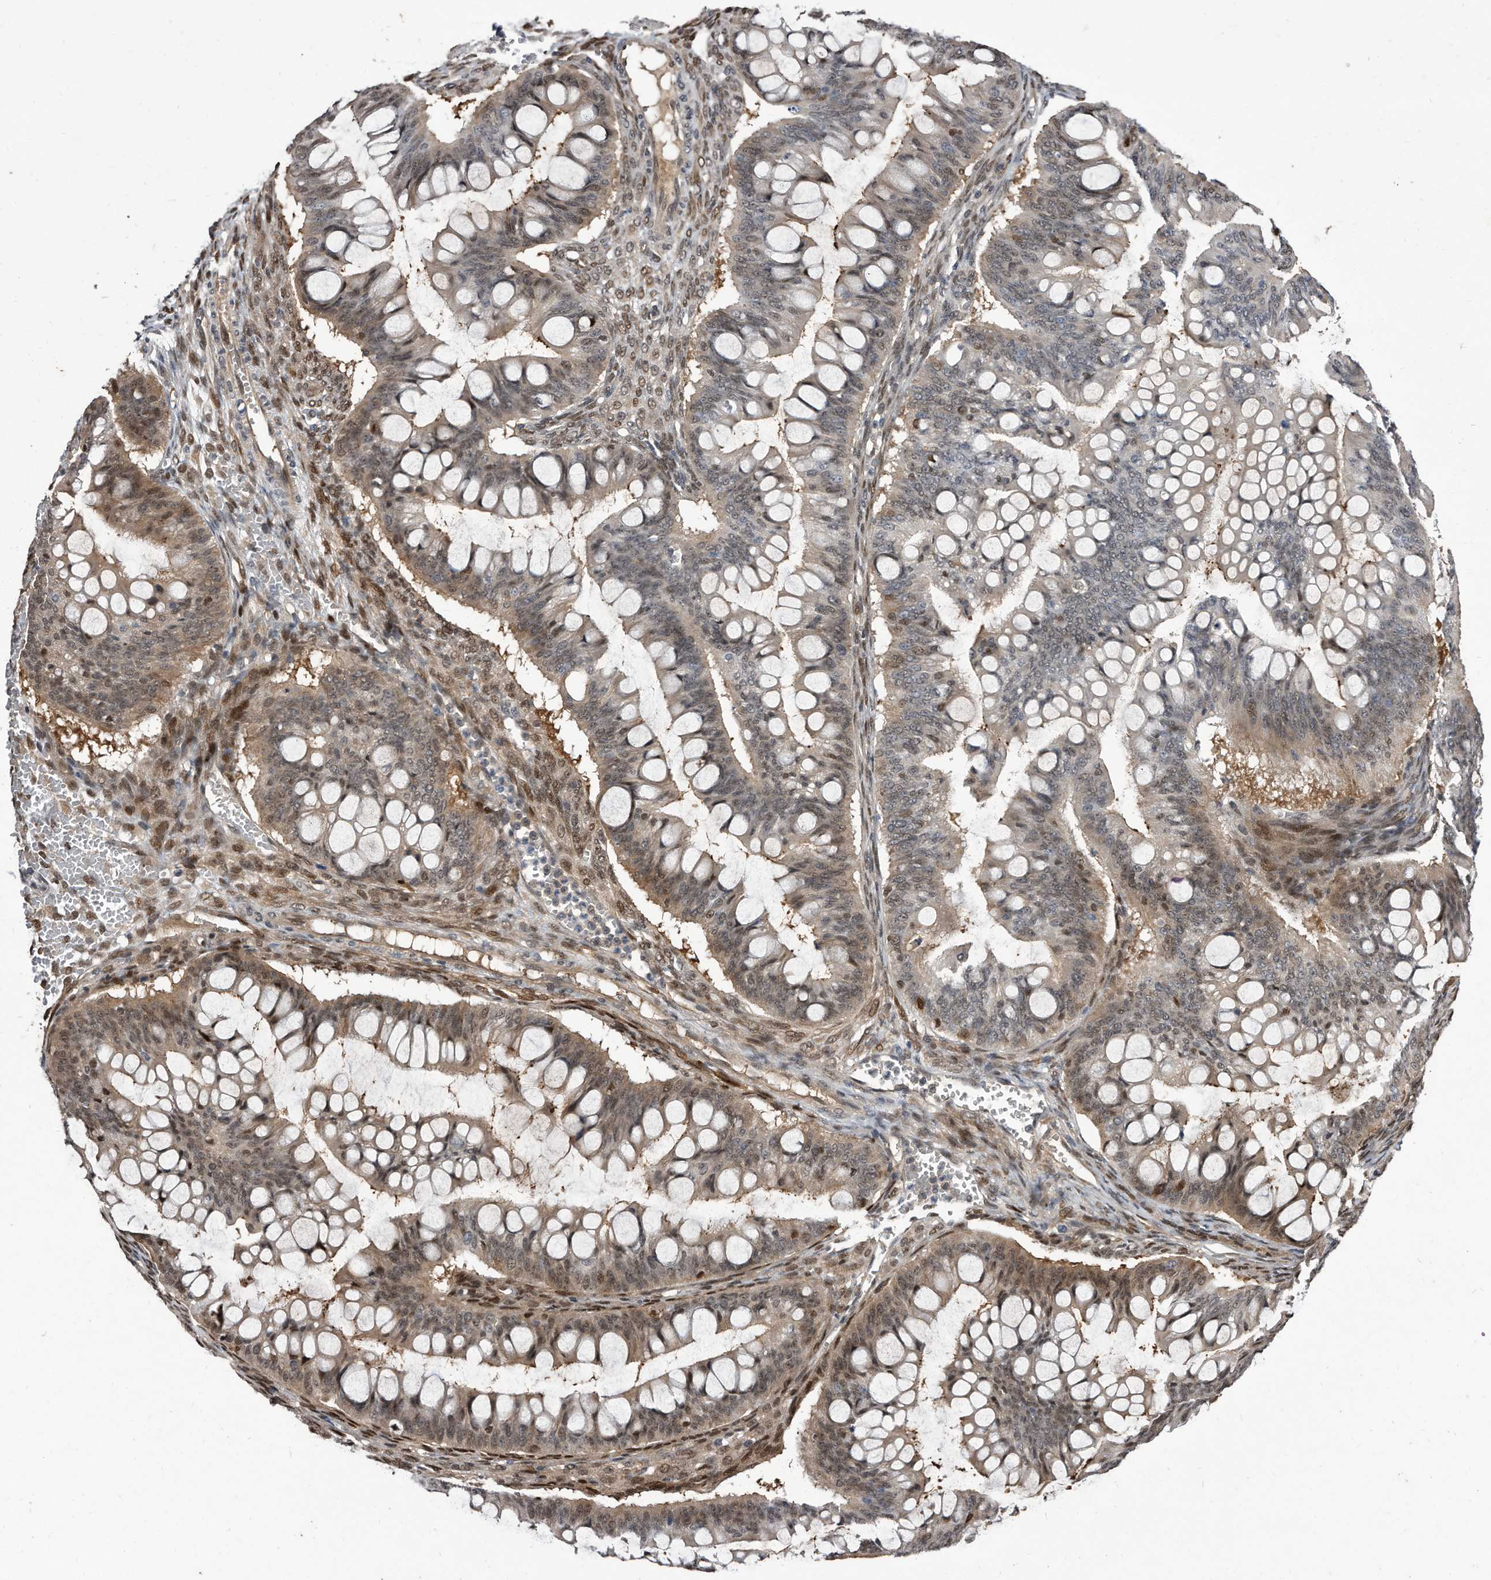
{"staining": {"intensity": "weak", "quantity": "25%-75%", "location": "cytoplasmic/membranous,nuclear"}, "tissue": "ovarian cancer", "cell_type": "Tumor cells", "image_type": "cancer", "snomed": [{"axis": "morphology", "description": "Cystadenocarcinoma, mucinous, NOS"}, {"axis": "topography", "description": "Ovary"}], "caption": "Human mucinous cystadenocarcinoma (ovarian) stained with a brown dye demonstrates weak cytoplasmic/membranous and nuclear positive expression in about 25%-75% of tumor cells.", "gene": "RAD23B", "patient": {"sex": "female", "age": 73}}